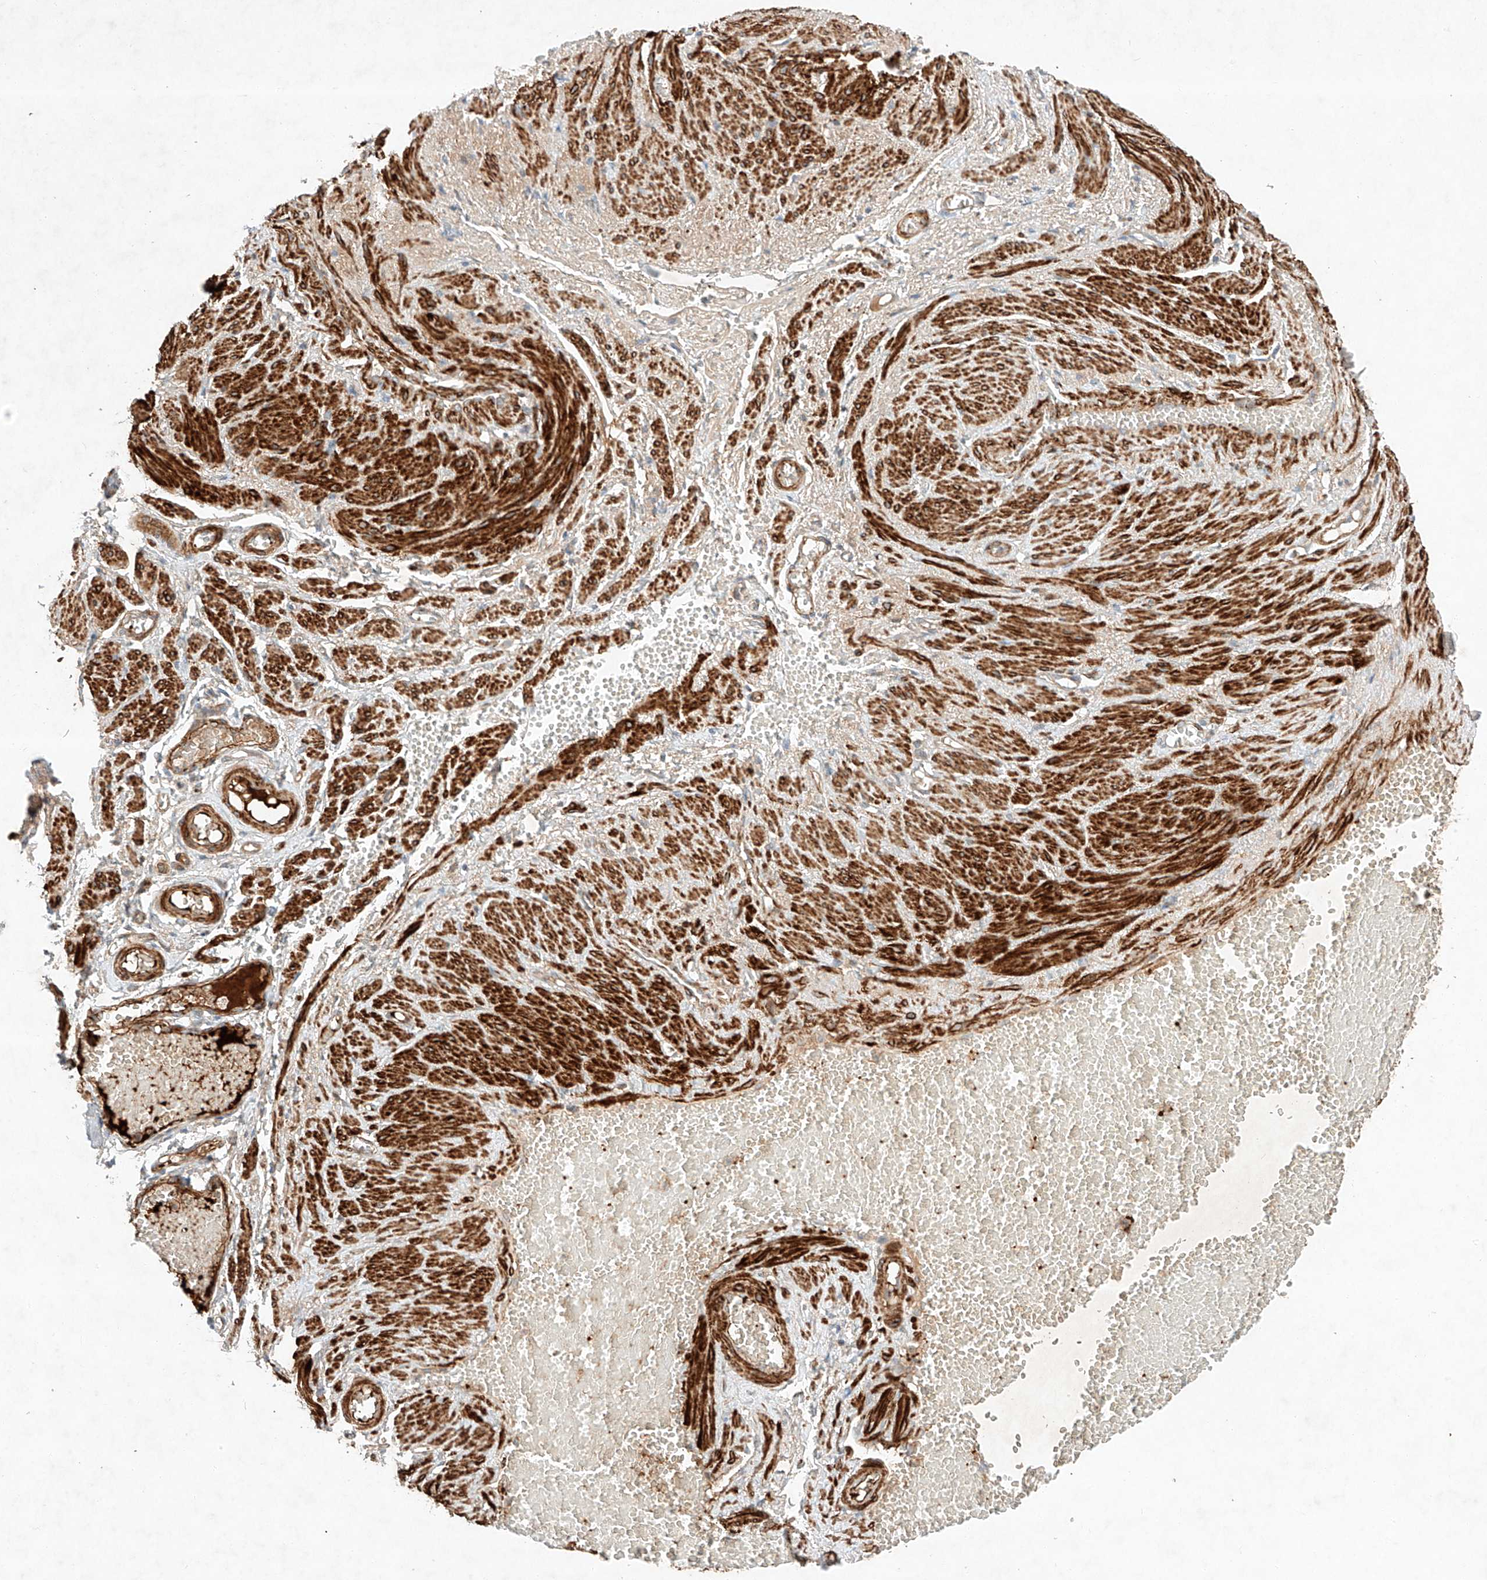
{"staining": {"intensity": "moderate", "quantity": ">75%", "location": "cytoplasmic/membranous"}, "tissue": "adipose tissue", "cell_type": "Adipocytes", "image_type": "normal", "snomed": [{"axis": "morphology", "description": "Normal tissue, NOS"}, {"axis": "topography", "description": "Smooth muscle"}, {"axis": "topography", "description": "Peripheral nerve tissue"}], "caption": "A micrograph showing moderate cytoplasmic/membranous positivity in approximately >75% of adipocytes in unremarkable adipose tissue, as visualized by brown immunohistochemical staining.", "gene": "ARHGAP33", "patient": {"sex": "female", "age": 39}}